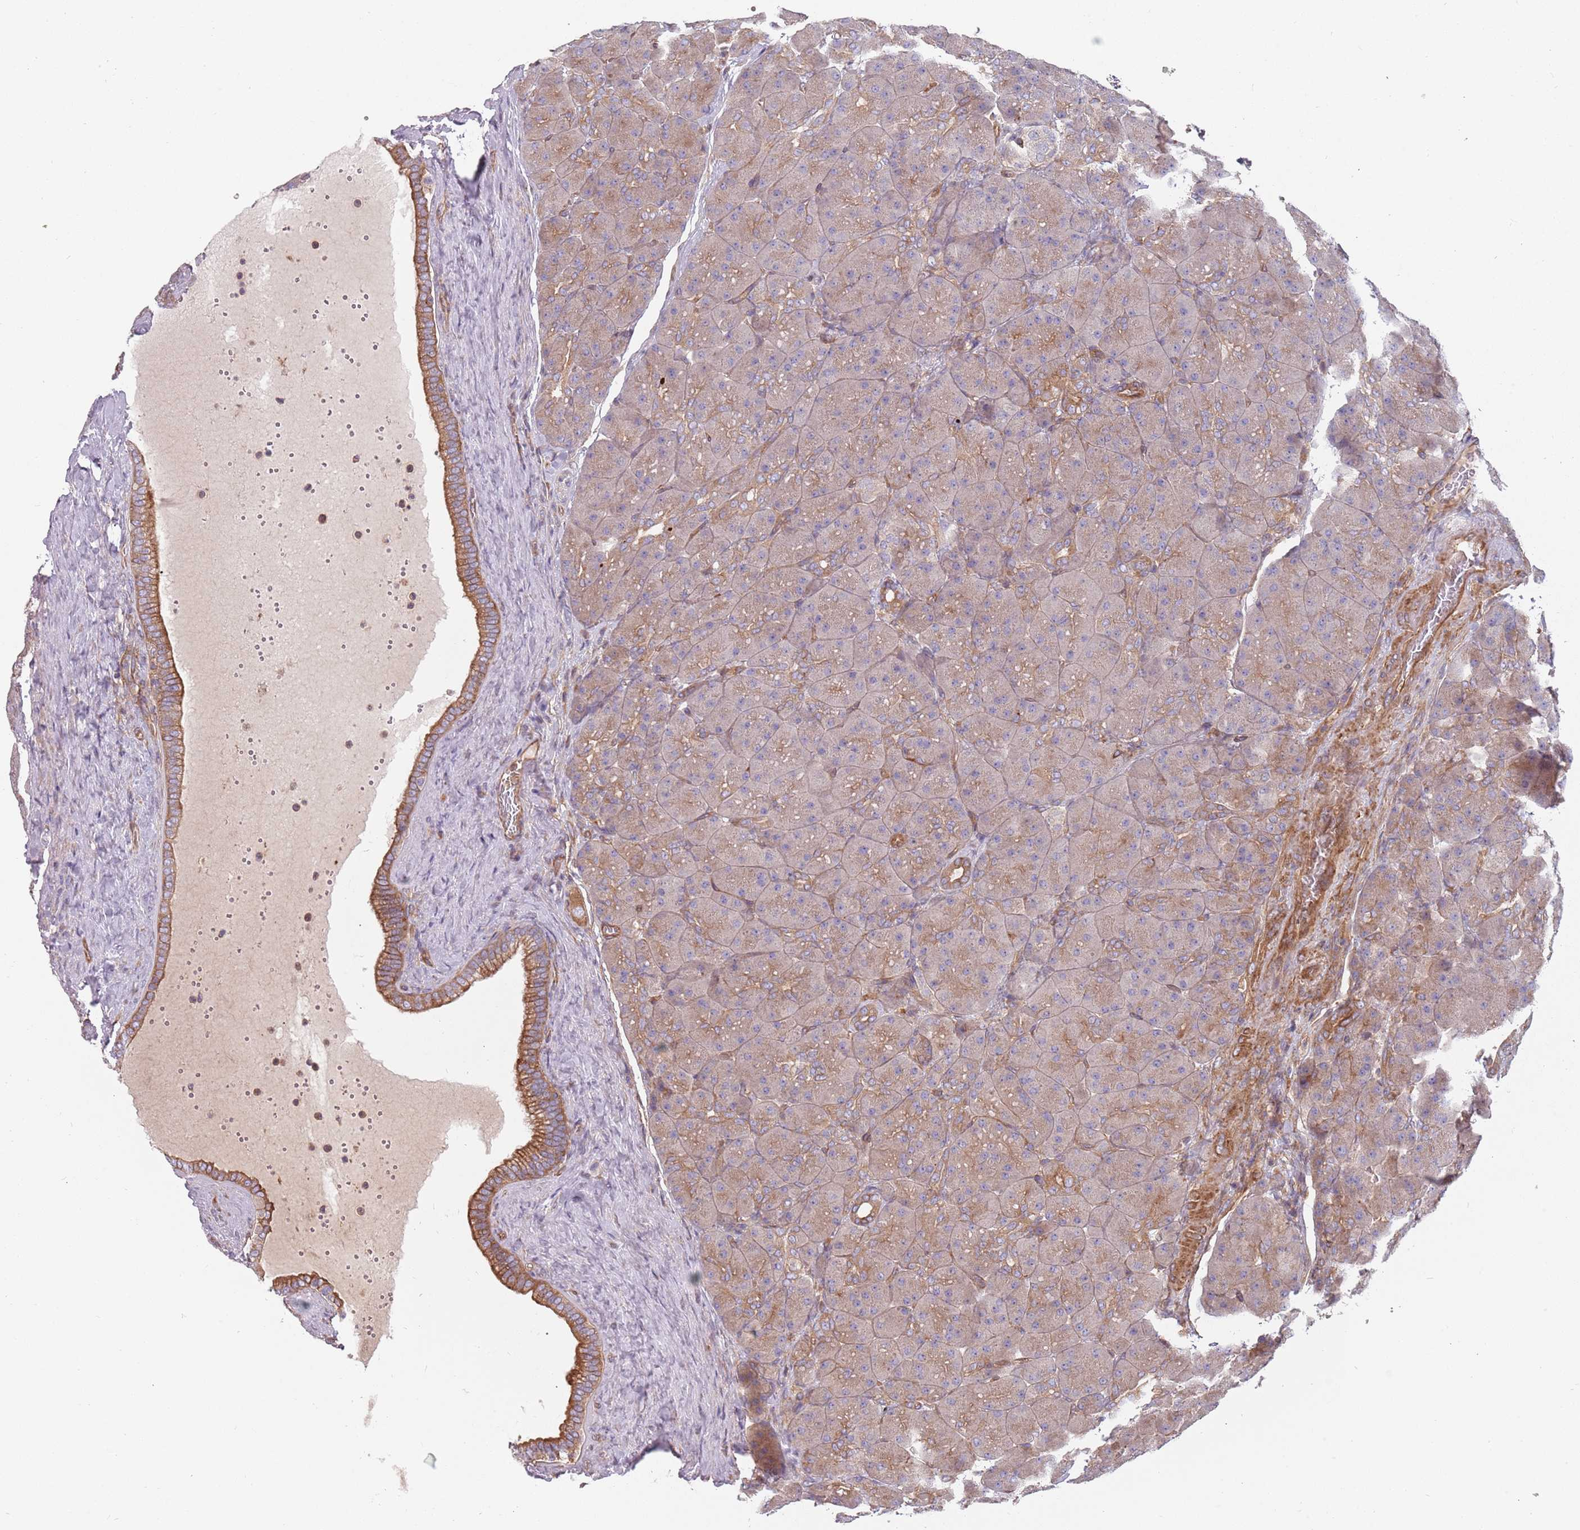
{"staining": {"intensity": "moderate", "quantity": ">75%", "location": "cytoplasmic/membranous"}, "tissue": "pancreas", "cell_type": "Exocrine glandular cells", "image_type": "normal", "snomed": [{"axis": "morphology", "description": "Normal tissue, NOS"}, {"axis": "topography", "description": "Pancreas"}], "caption": "Immunohistochemical staining of unremarkable pancreas reveals moderate cytoplasmic/membranous protein expression in approximately >75% of exocrine glandular cells. (IHC, brightfield microscopy, high magnification).", "gene": "SPDL1", "patient": {"sex": "male", "age": 66}}